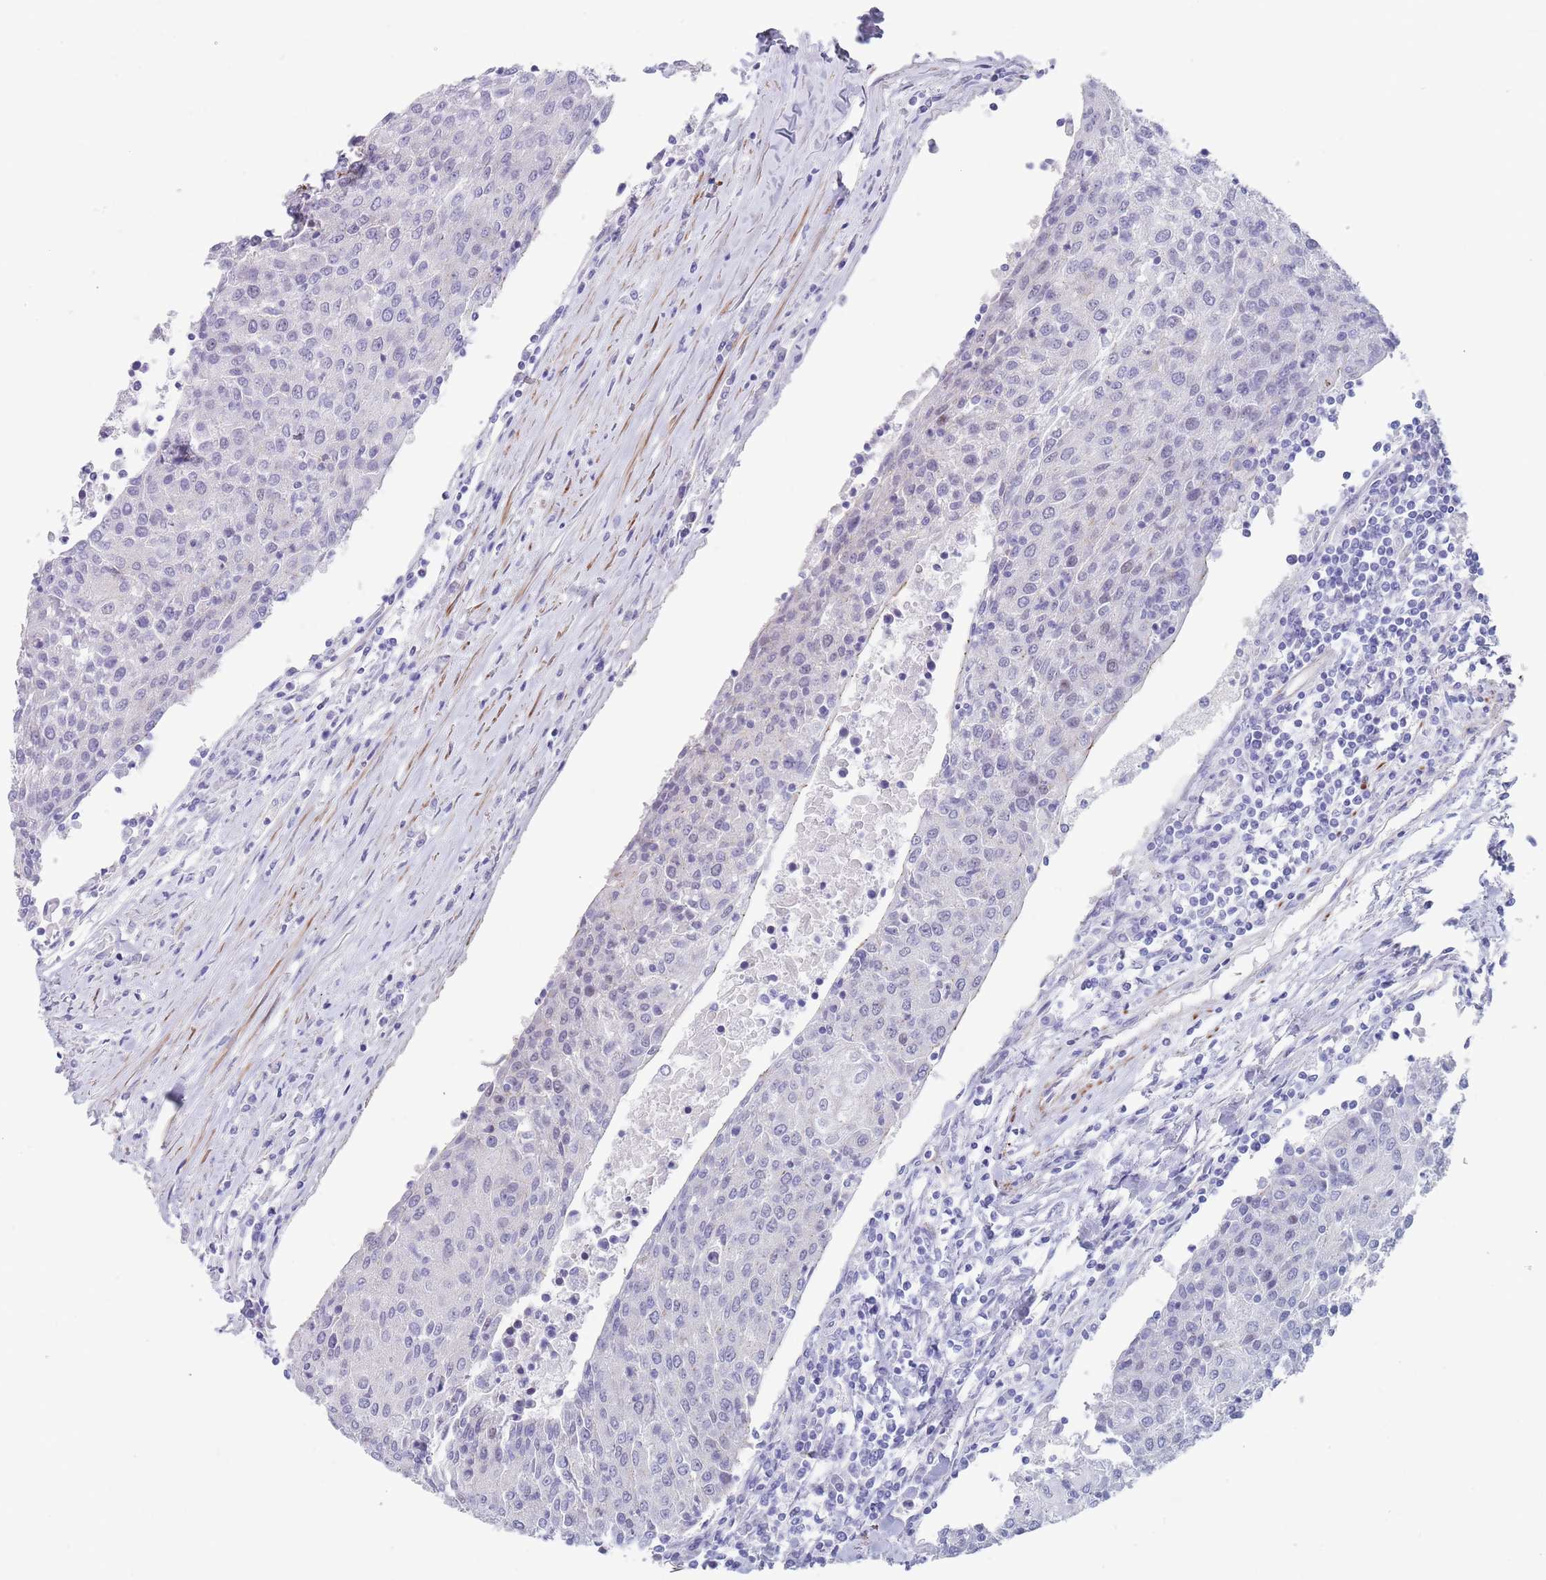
{"staining": {"intensity": "negative", "quantity": "none", "location": "none"}, "tissue": "urothelial cancer", "cell_type": "Tumor cells", "image_type": "cancer", "snomed": [{"axis": "morphology", "description": "Urothelial carcinoma, High grade"}, {"axis": "topography", "description": "Urinary bladder"}], "caption": "Human high-grade urothelial carcinoma stained for a protein using immunohistochemistry (IHC) demonstrates no expression in tumor cells.", "gene": "OR5A2", "patient": {"sex": "female", "age": 85}}